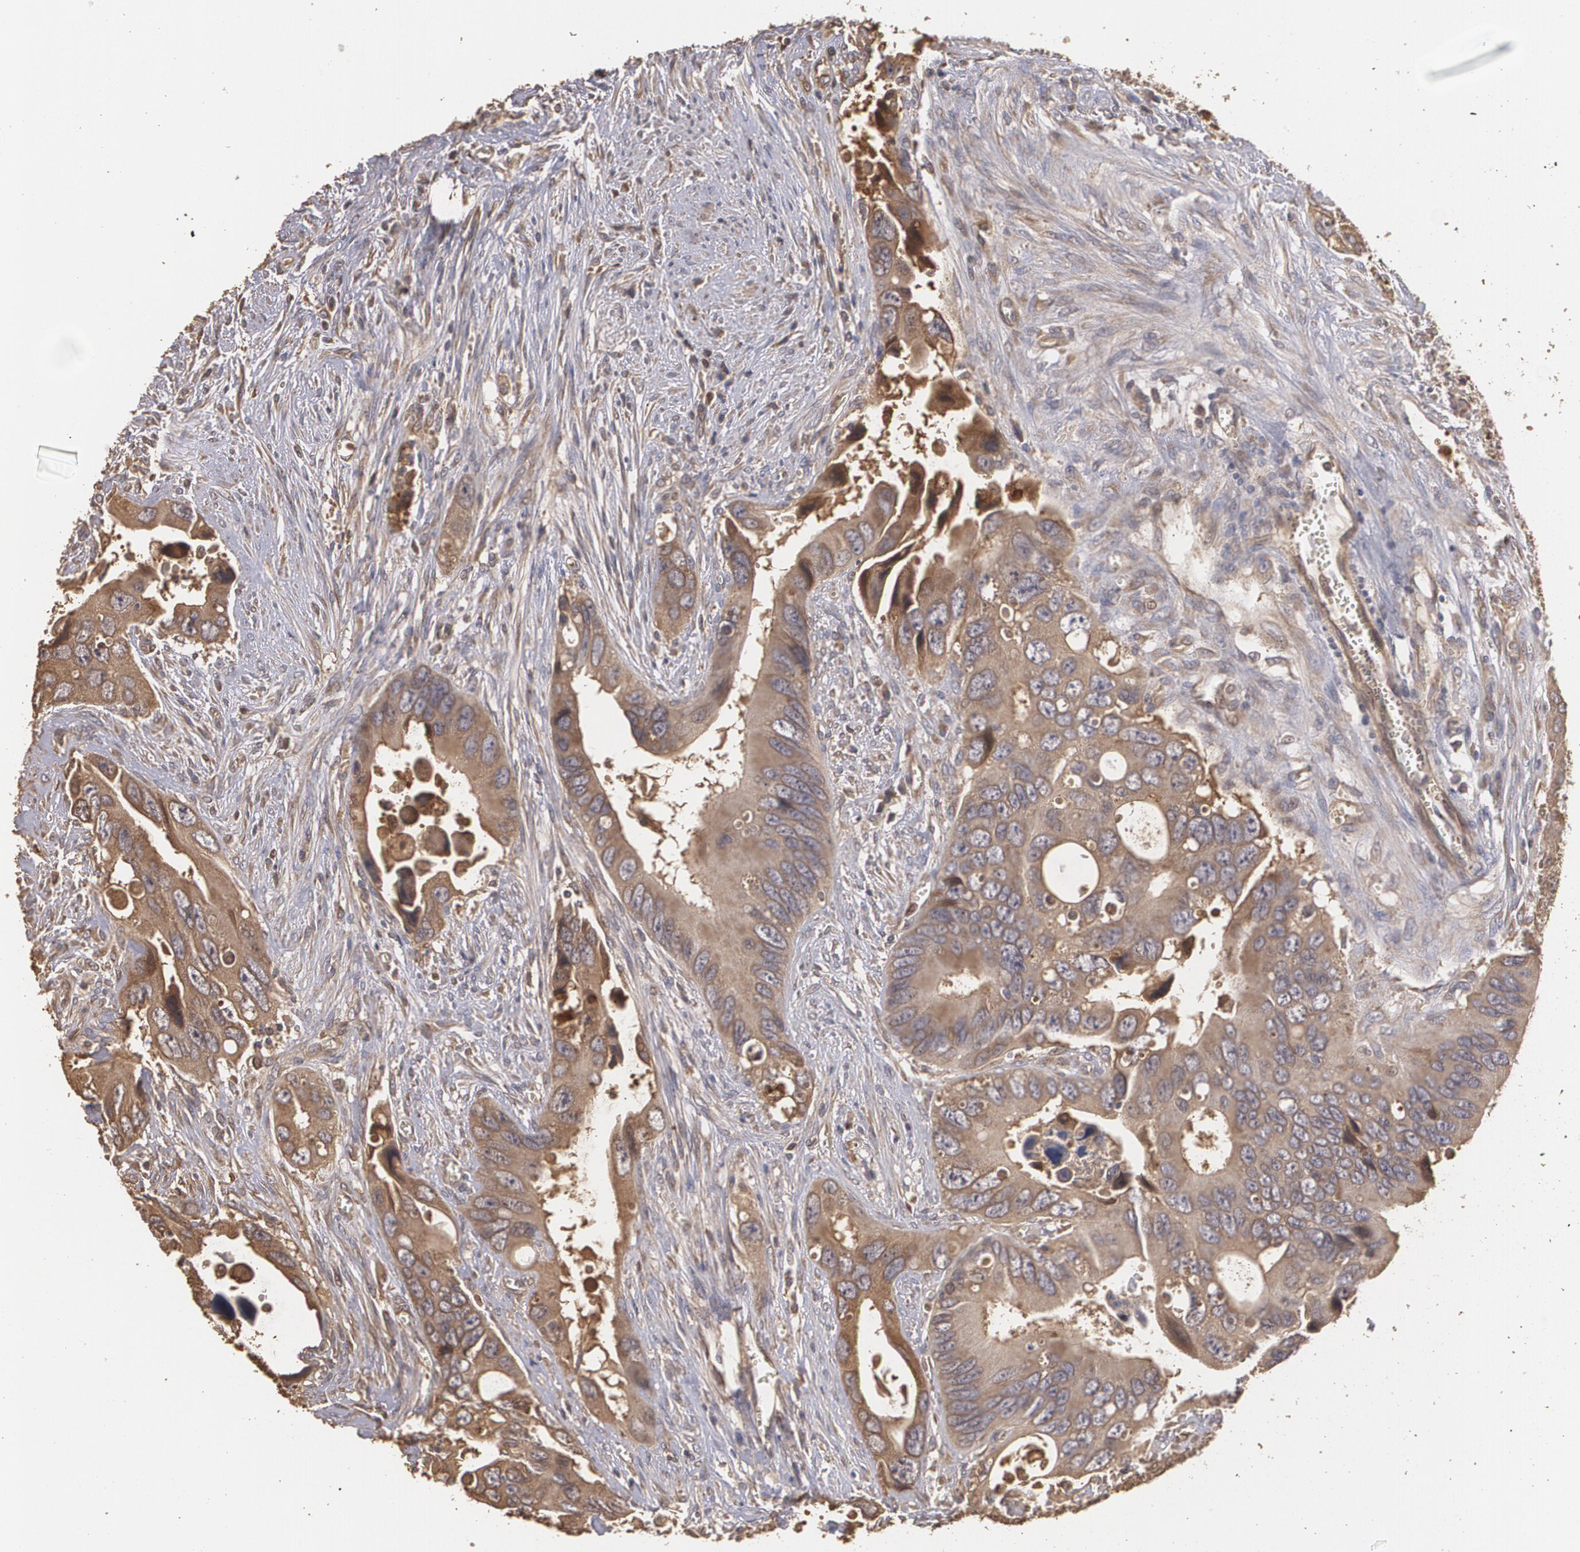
{"staining": {"intensity": "moderate", "quantity": ">75%", "location": "cytoplasmic/membranous"}, "tissue": "colorectal cancer", "cell_type": "Tumor cells", "image_type": "cancer", "snomed": [{"axis": "morphology", "description": "Adenocarcinoma, NOS"}, {"axis": "topography", "description": "Rectum"}], "caption": "Immunohistochemistry of human adenocarcinoma (colorectal) displays medium levels of moderate cytoplasmic/membranous positivity in approximately >75% of tumor cells. The protein of interest is stained brown, and the nuclei are stained in blue (DAB (3,3'-diaminobenzidine) IHC with brightfield microscopy, high magnification).", "gene": "PON1", "patient": {"sex": "male", "age": 70}}